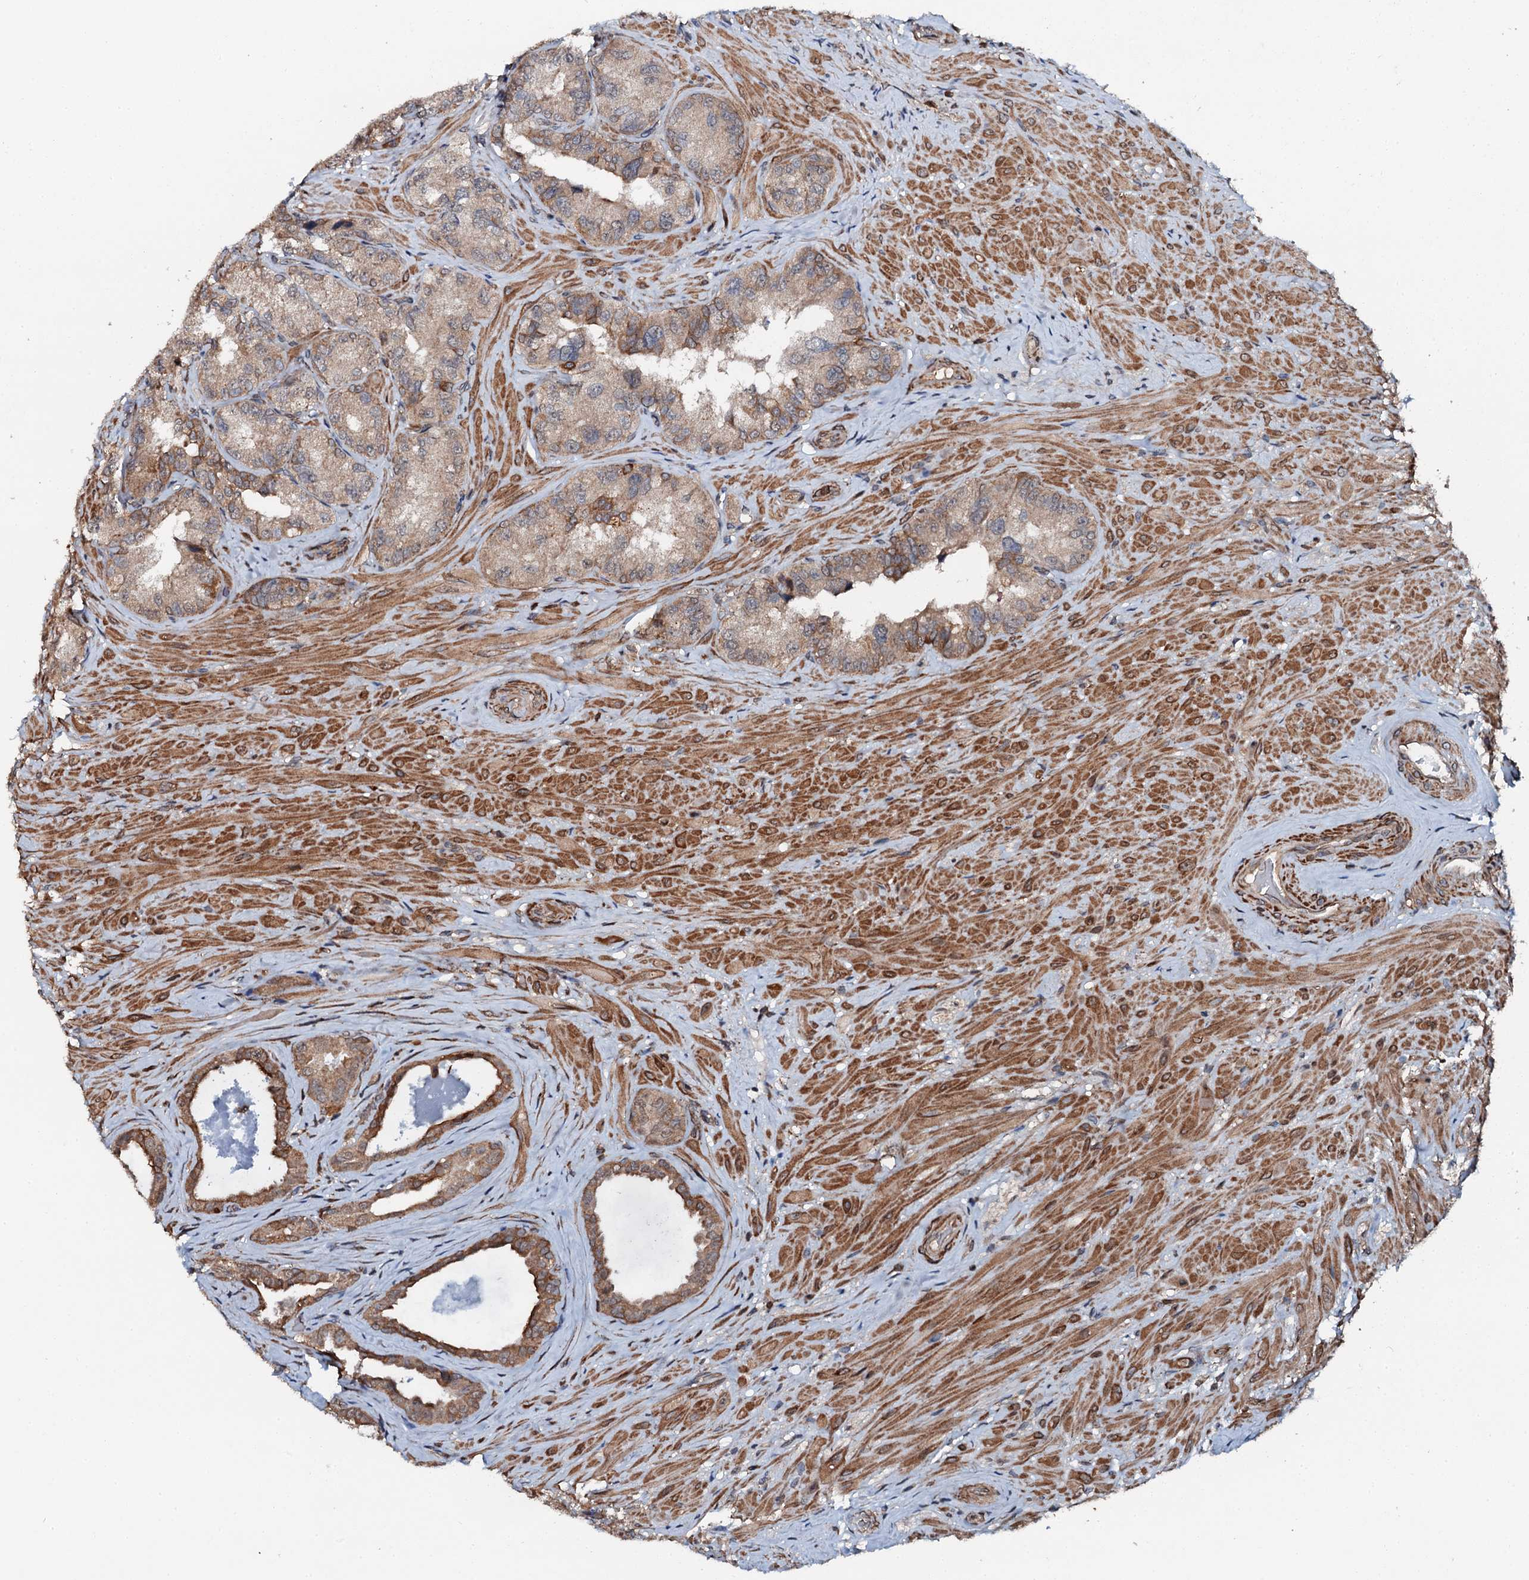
{"staining": {"intensity": "moderate", "quantity": ">75%", "location": "cytoplasmic/membranous"}, "tissue": "seminal vesicle", "cell_type": "Glandular cells", "image_type": "normal", "snomed": [{"axis": "morphology", "description": "Normal tissue, NOS"}, {"axis": "topography", "description": "Seminal veicle"}, {"axis": "topography", "description": "Peripheral nerve tissue"}], "caption": "High-power microscopy captured an immunohistochemistry image of normal seminal vesicle, revealing moderate cytoplasmic/membranous expression in about >75% of glandular cells.", "gene": "EDC4", "patient": {"sex": "male", "age": 67}}